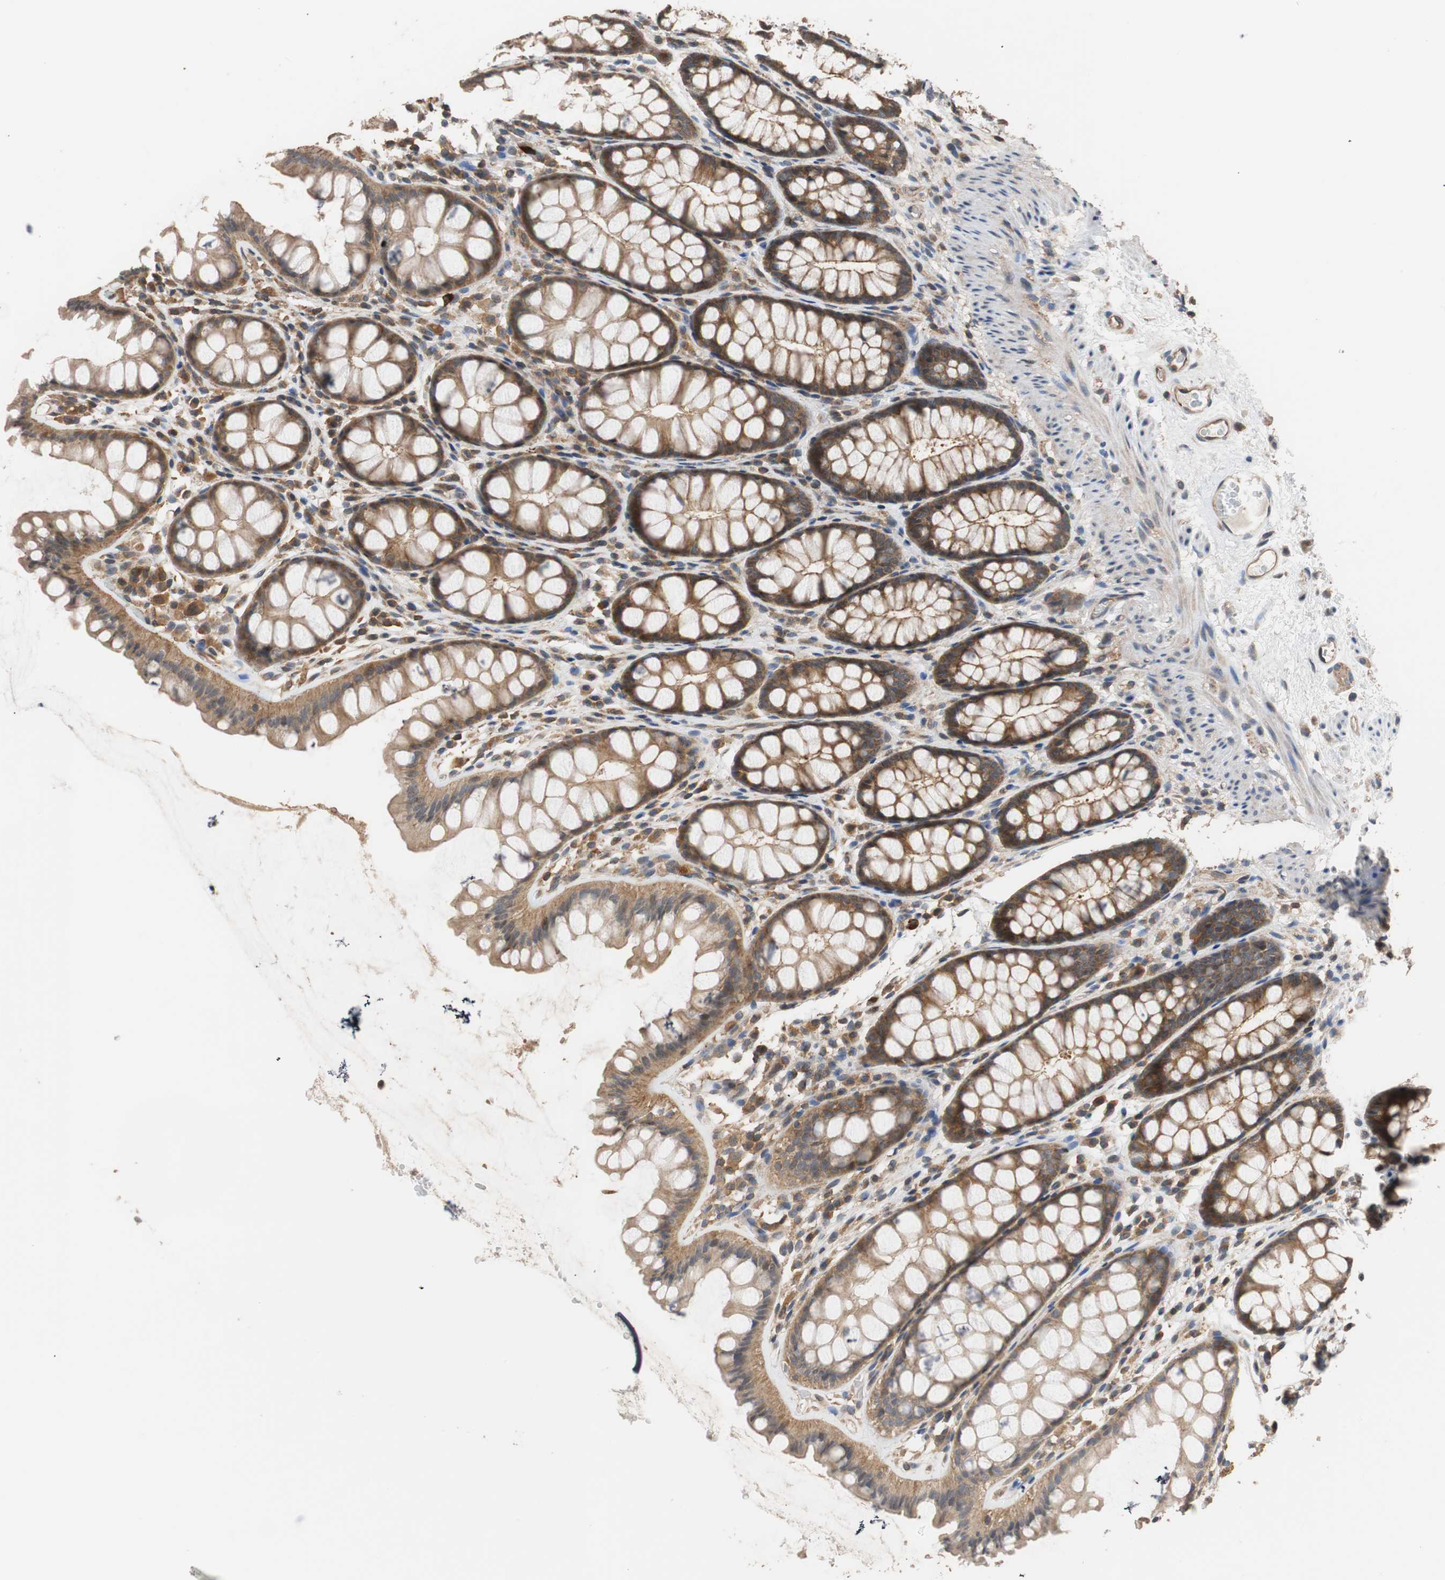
{"staining": {"intensity": "moderate", "quantity": "25%-75%", "location": "cytoplasmic/membranous"}, "tissue": "colon", "cell_type": "Endothelial cells", "image_type": "normal", "snomed": [{"axis": "morphology", "description": "Normal tissue, NOS"}, {"axis": "topography", "description": "Colon"}], "caption": "IHC staining of benign colon, which demonstrates medium levels of moderate cytoplasmic/membranous staining in approximately 25%-75% of endothelial cells indicating moderate cytoplasmic/membranous protein positivity. The staining was performed using DAB (3,3'-diaminobenzidine) (brown) for protein detection and nuclei were counterstained in hematoxylin (blue).", "gene": "MAP4K2", "patient": {"sex": "female", "age": 55}}